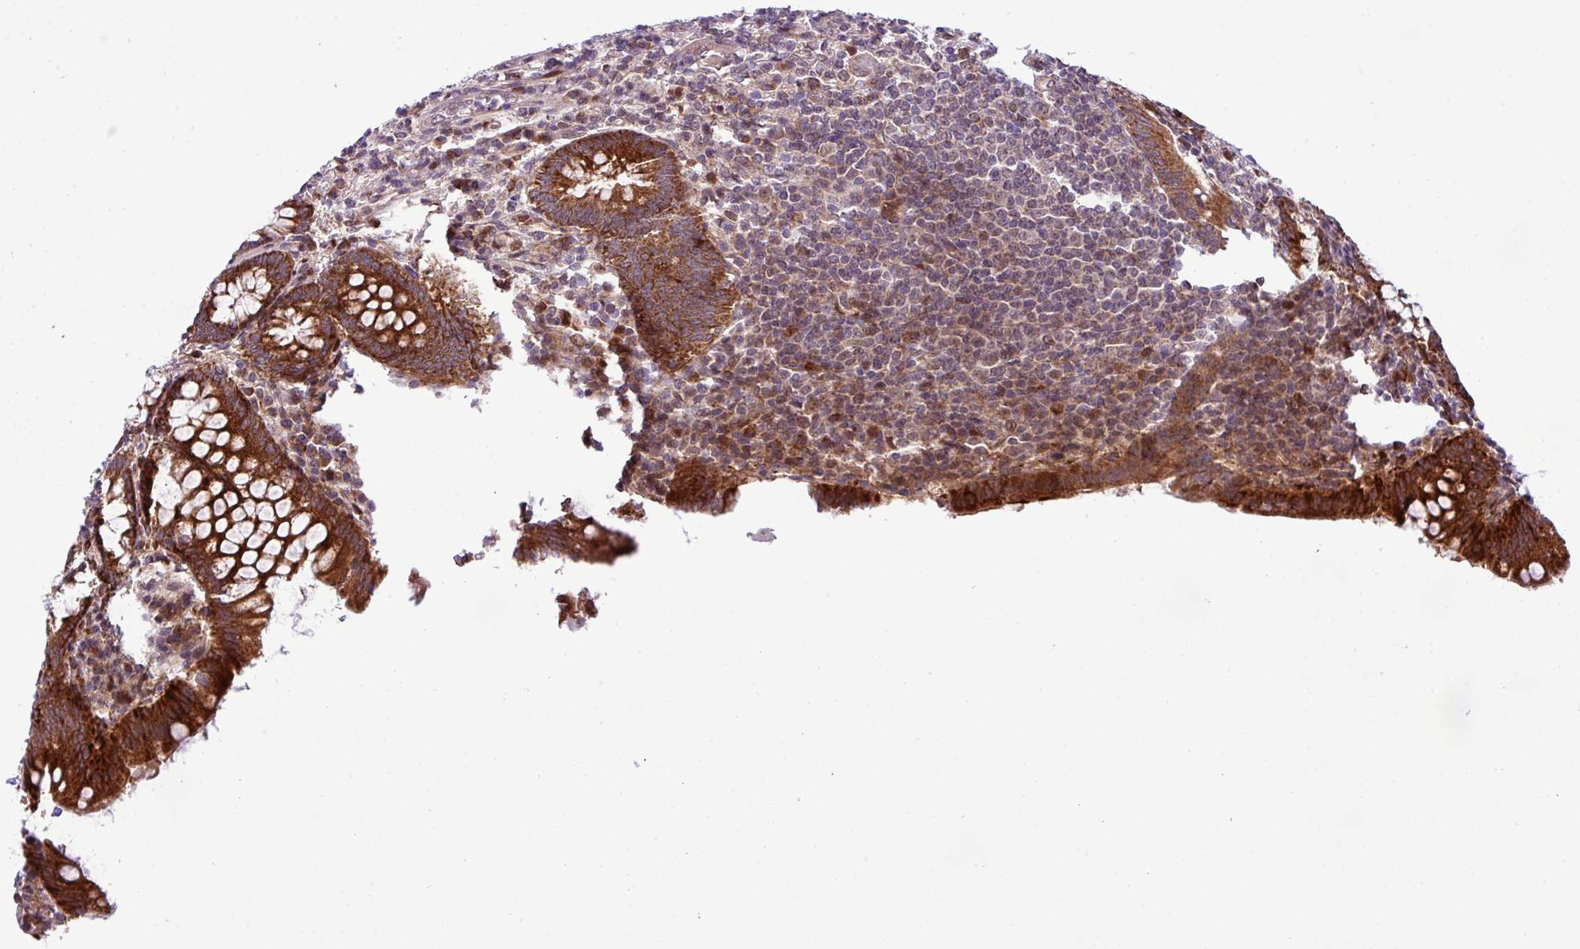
{"staining": {"intensity": "strong", "quantity": ">75%", "location": "cytoplasmic/membranous"}, "tissue": "appendix", "cell_type": "Glandular cells", "image_type": "normal", "snomed": [{"axis": "morphology", "description": "Normal tissue, NOS"}, {"axis": "topography", "description": "Appendix"}], "caption": "An immunohistochemistry photomicrograph of unremarkable tissue is shown. Protein staining in brown labels strong cytoplasmic/membranous positivity in appendix within glandular cells.", "gene": "B3GNT9", "patient": {"sex": "male", "age": 83}}